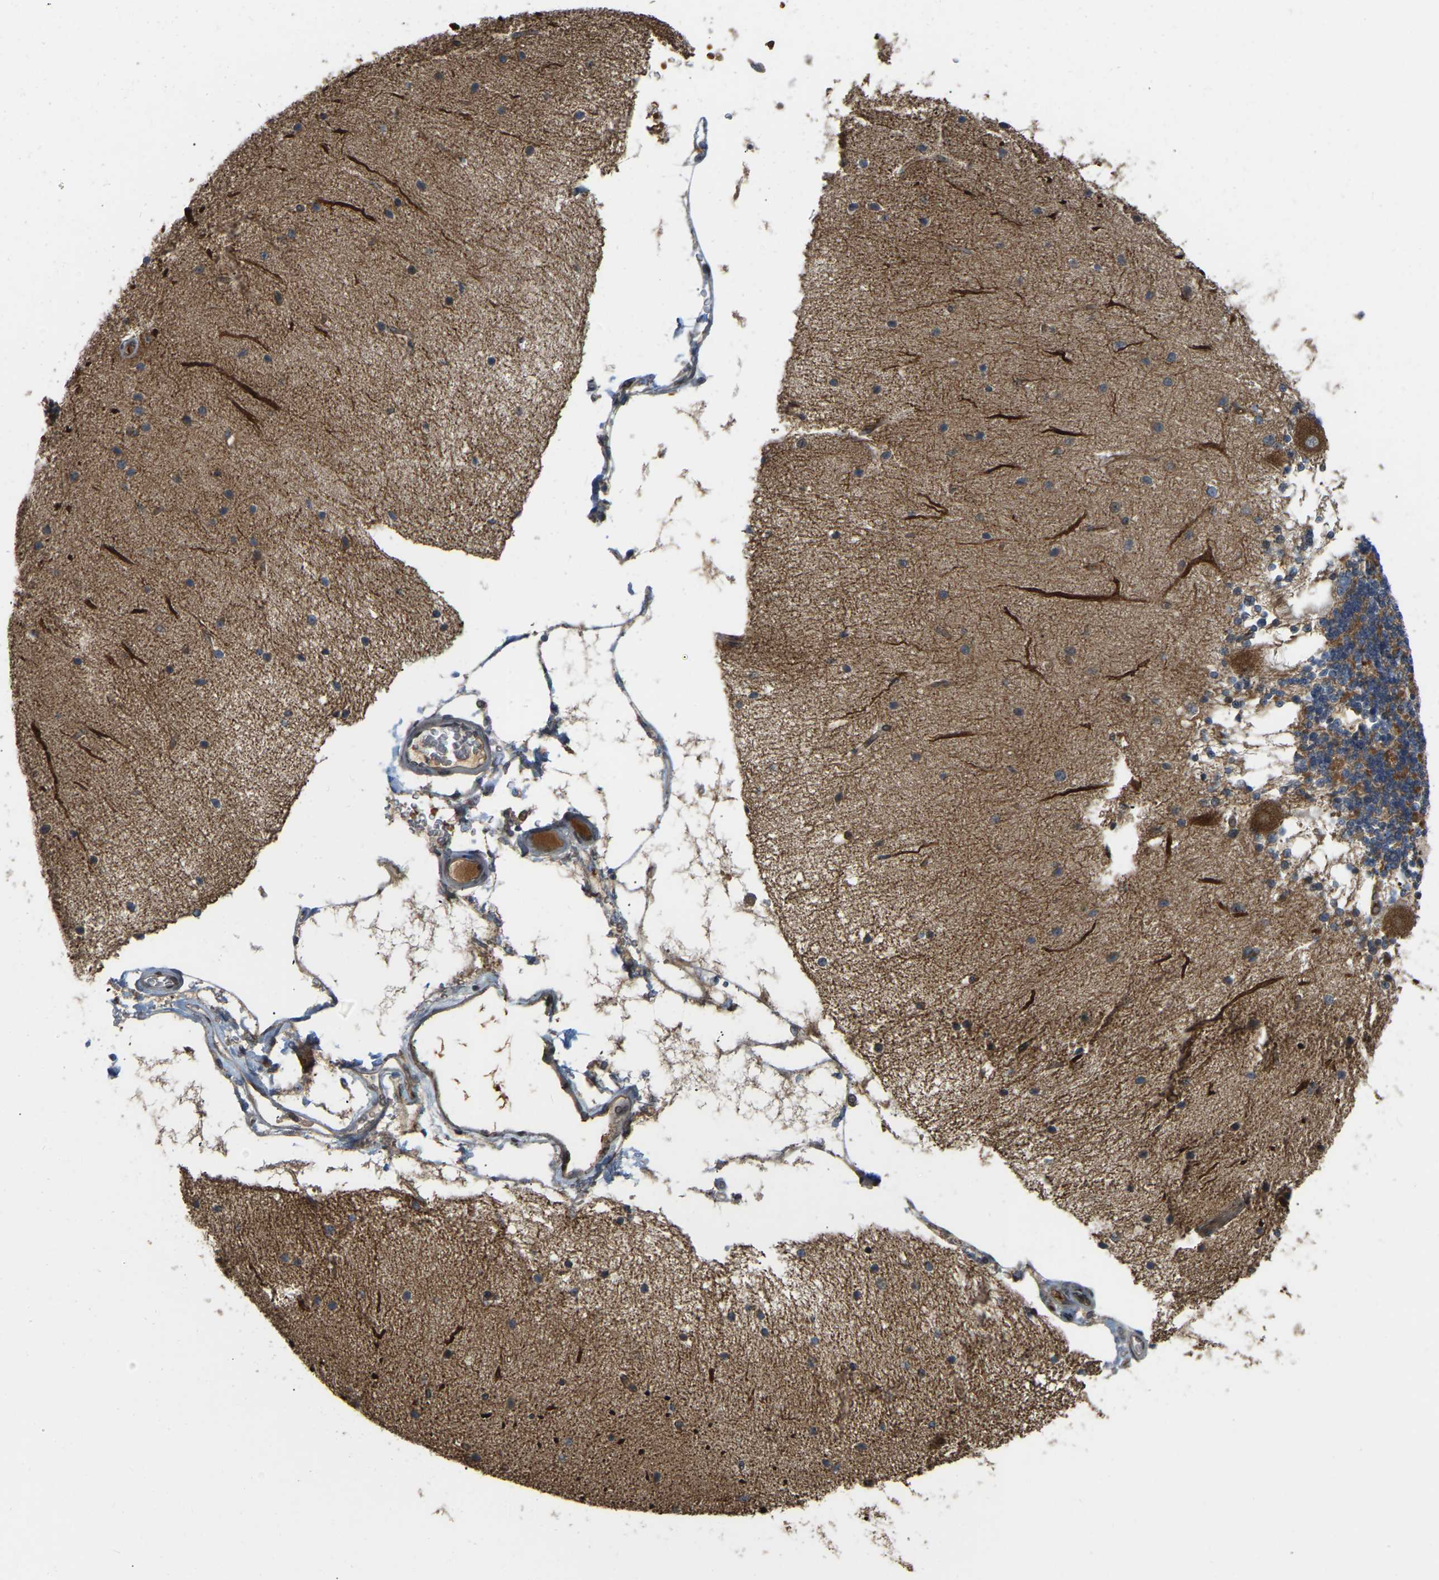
{"staining": {"intensity": "strong", "quantity": "25%-75%", "location": "cytoplasmic/membranous"}, "tissue": "cerebellum", "cell_type": "Cells in granular layer", "image_type": "normal", "snomed": [{"axis": "morphology", "description": "Normal tissue, NOS"}, {"axis": "topography", "description": "Cerebellum"}], "caption": "Cerebellum stained with DAB immunohistochemistry (IHC) reveals high levels of strong cytoplasmic/membranous expression in approximately 25%-75% of cells in granular layer. The staining was performed using DAB (3,3'-diaminobenzidine), with brown indicating positive protein expression. Nuclei are stained blue with hematoxylin.", "gene": "C21orf91", "patient": {"sex": "female", "age": 54}}